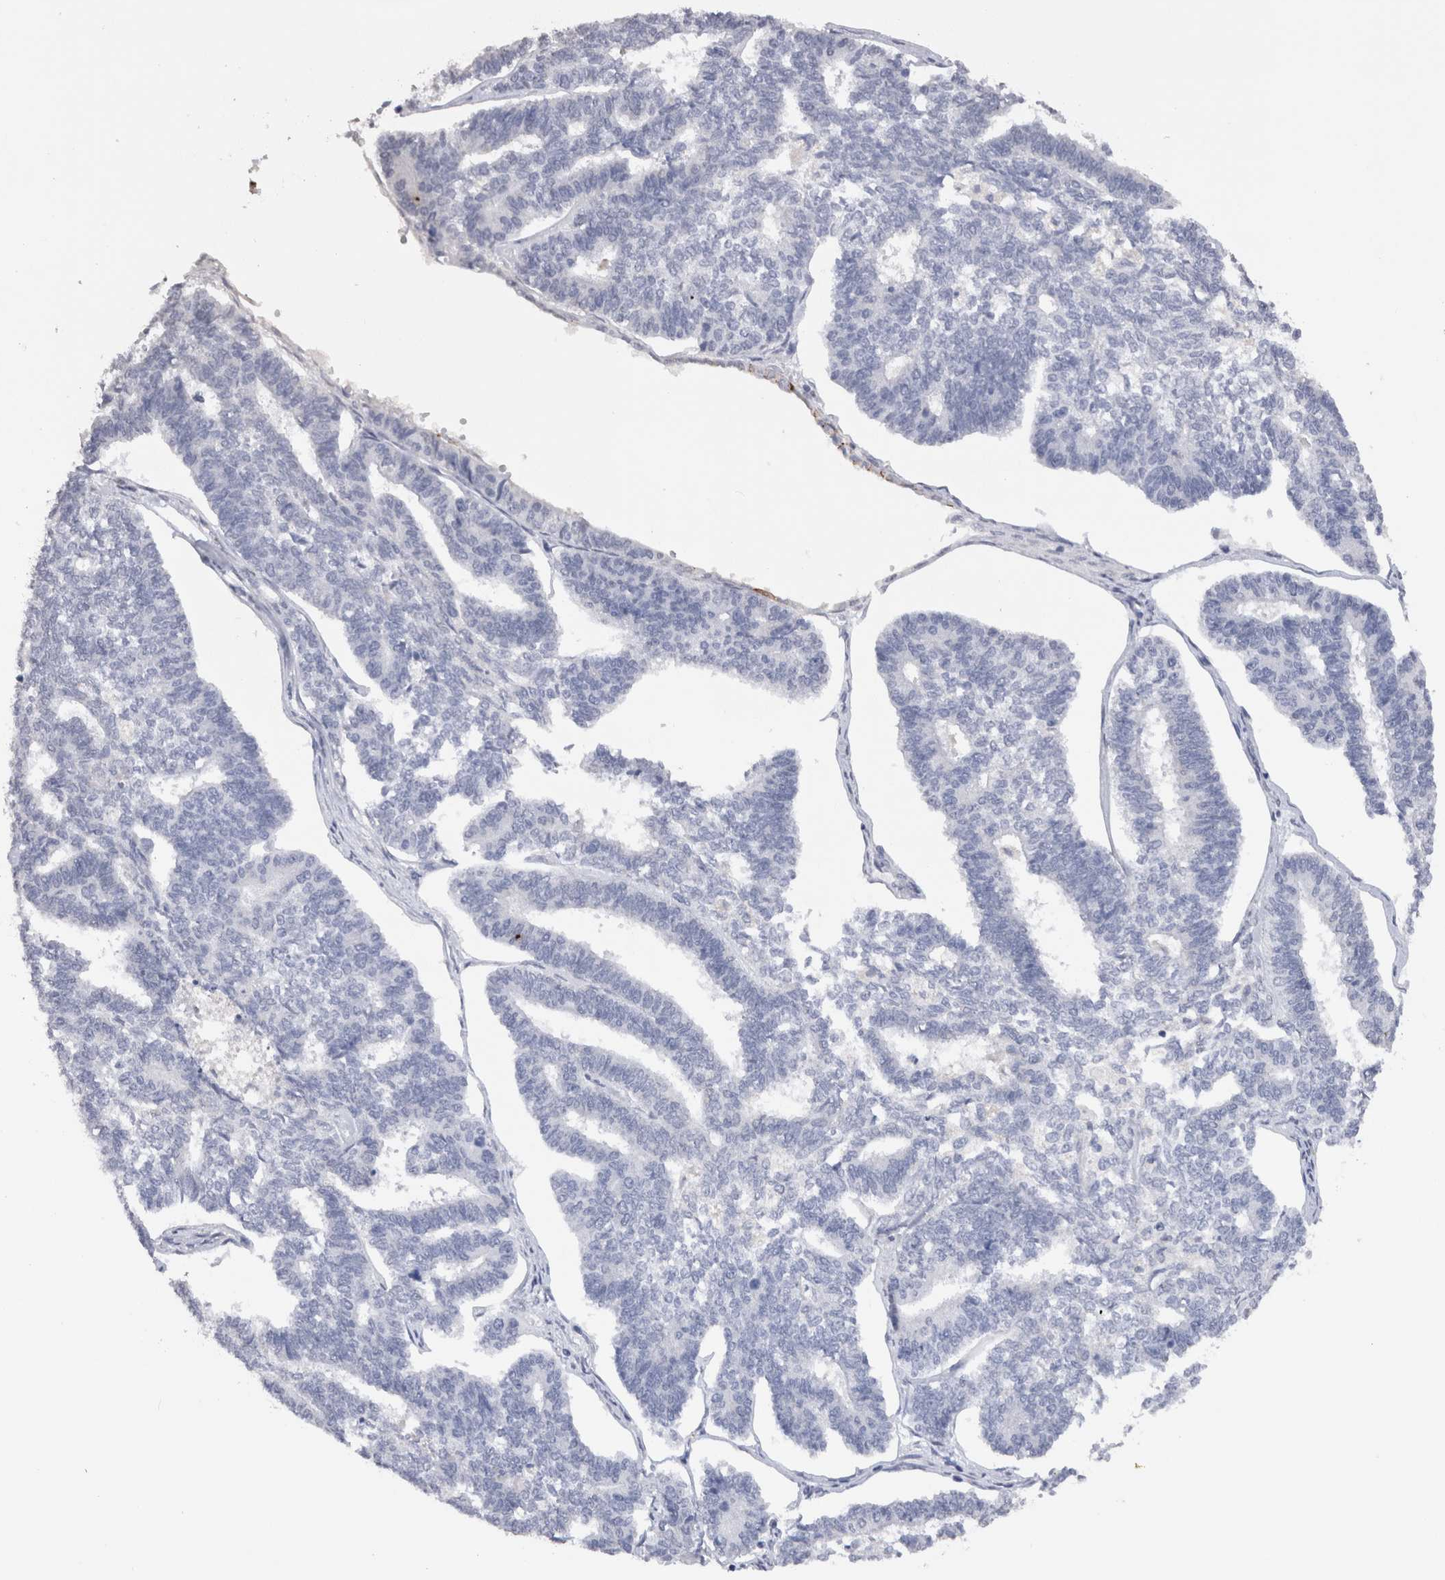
{"staining": {"intensity": "negative", "quantity": "none", "location": "none"}, "tissue": "endometrial cancer", "cell_type": "Tumor cells", "image_type": "cancer", "snomed": [{"axis": "morphology", "description": "Adenocarcinoma, NOS"}, {"axis": "topography", "description": "Endometrium"}], "caption": "This is an immunohistochemistry image of endometrial adenocarcinoma. There is no positivity in tumor cells.", "gene": "CDH6", "patient": {"sex": "female", "age": 70}}